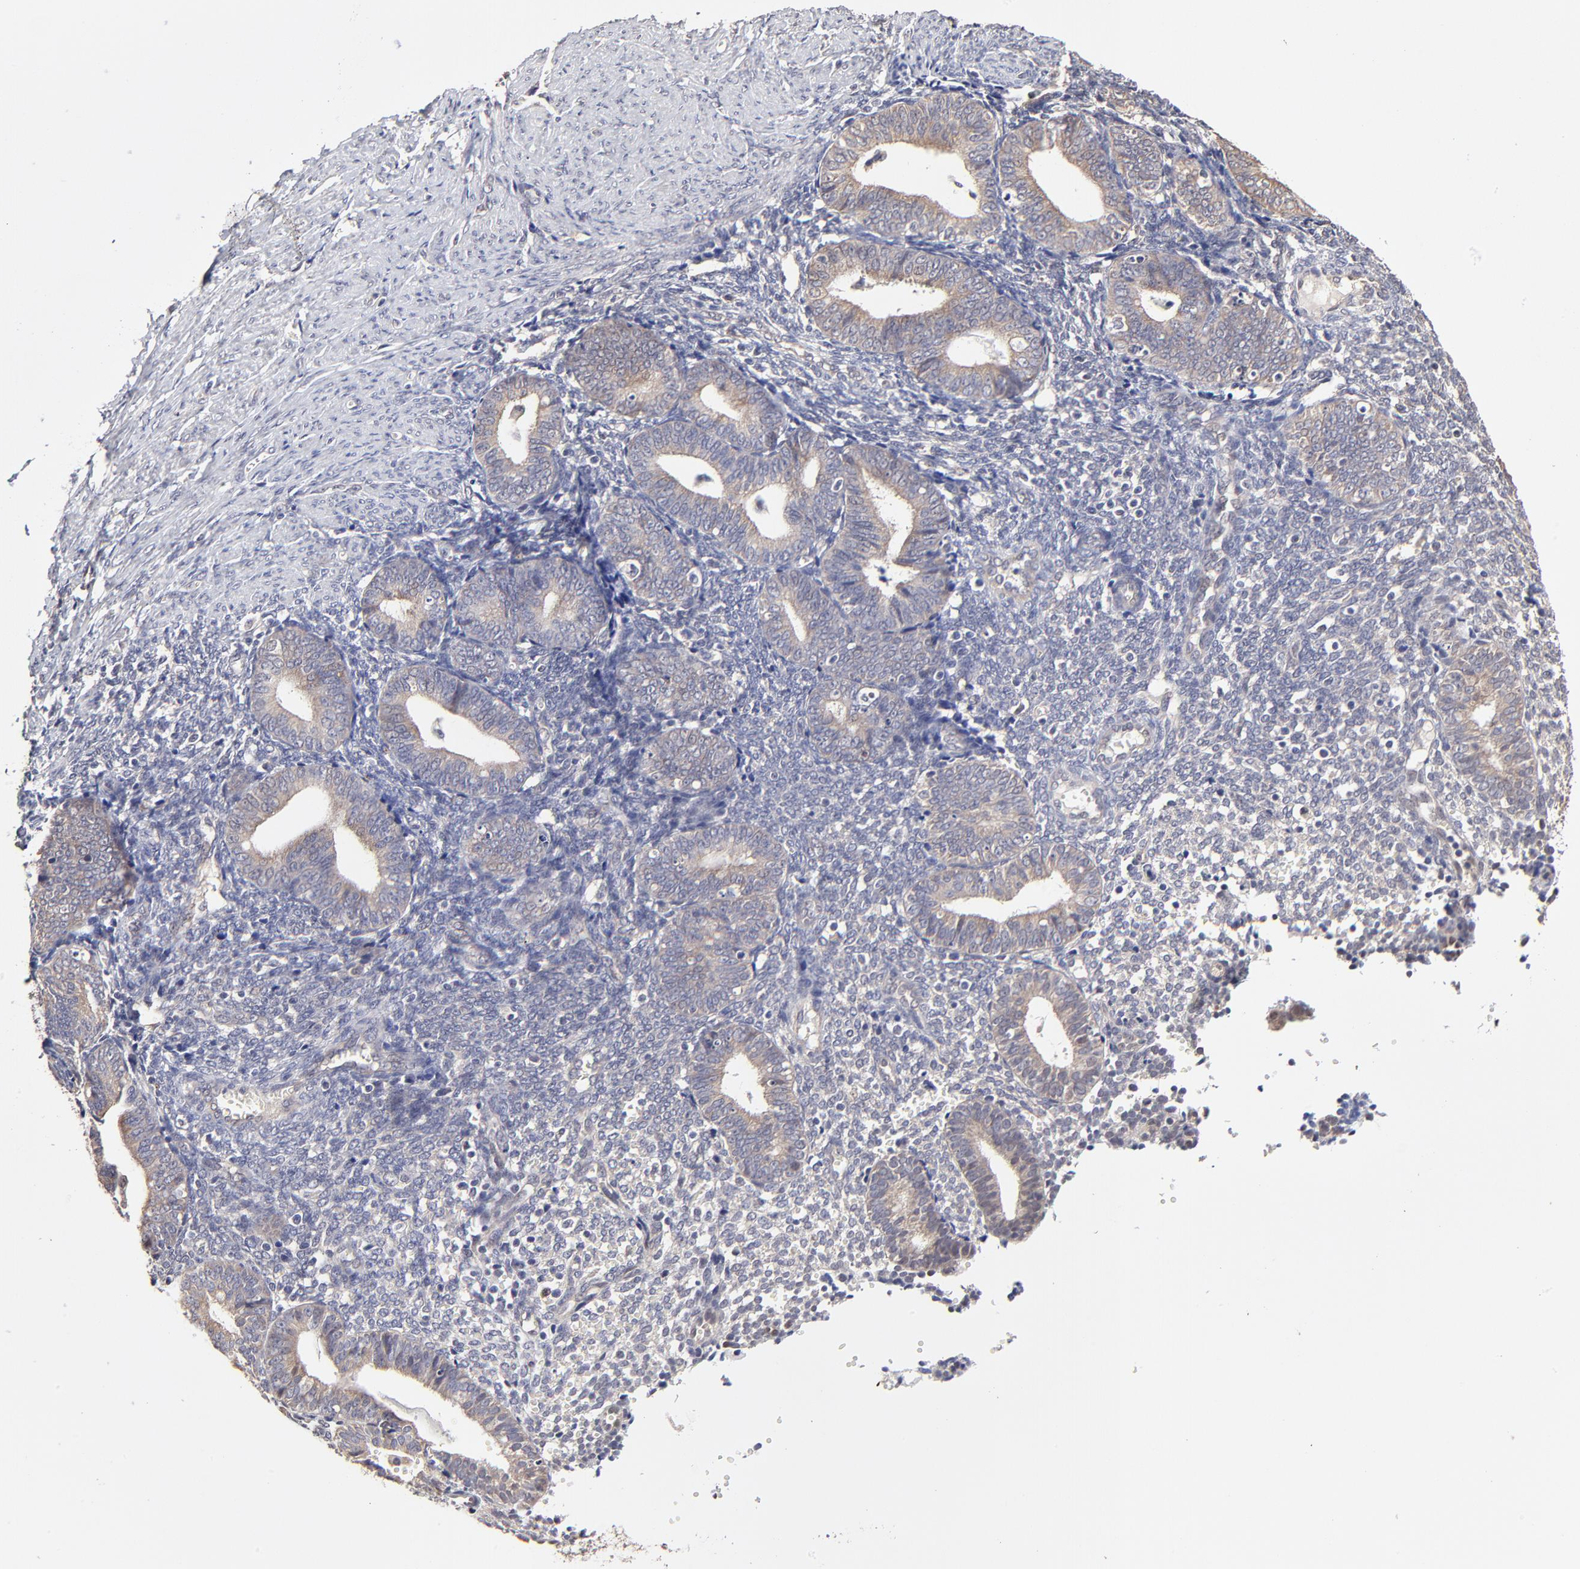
{"staining": {"intensity": "negative", "quantity": "none", "location": "none"}, "tissue": "endometrium", "cell_type": "Cells in endometrial stroma", "image_type": "normal", "snomed": [{"axis": "morphology", "description": "Normal tissue, NOS"}, {"axis": "topography", "description": "Endometrium"}], "caption": "DAB immunohistochemical staining of benign human endometrium displays no significant staining in cells in endometrial stroma.", "gene": "ZNF10", "patient": {"sex": "female", "age": 61}}